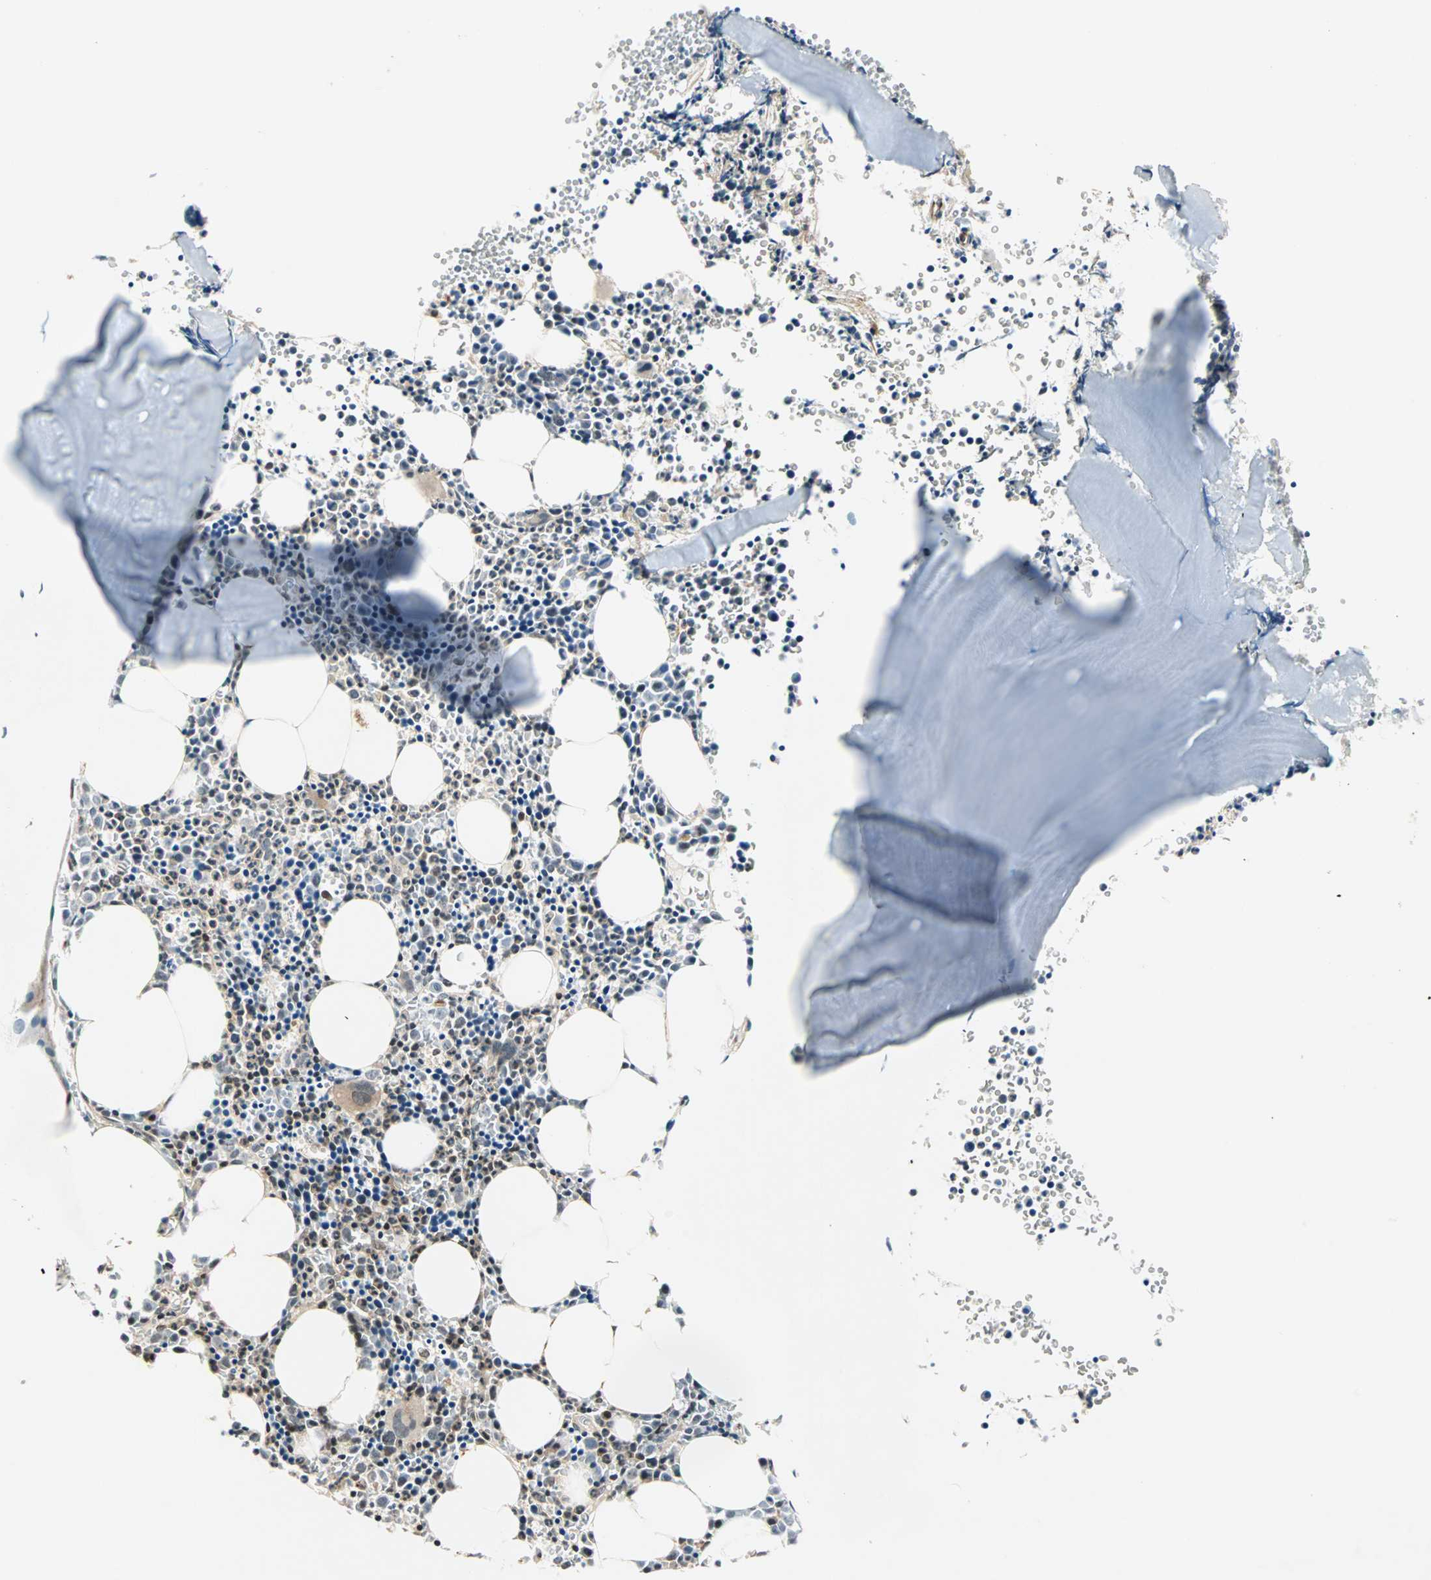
{"staining": {"intensity": "moderate", "quantity": ">75%", "location": "nuclear"}, "tissue": "bone marrow", "cell_type": "Hematopoietic cells", "image_type": "normal", "snomed": [{"axis": "morphology", "description": "Normal tissue, NOS"}, {"axis": "morphology", "description": "Inflammation, NOS"}, {"axis": "topography", "description": "Bone marrow"}], "caption": "An image of bone marrow stained for a protein shows moderate nuclear brown staining in hematopoietic cells. The staining was performed using DAB (3,3'-diaminobenzidine), with brown indicating positive protein expression. Nuclei are stained blue with hematoxylin.", "gene": "ZBED9", "patient": {"sex": "female", "age": 17}}